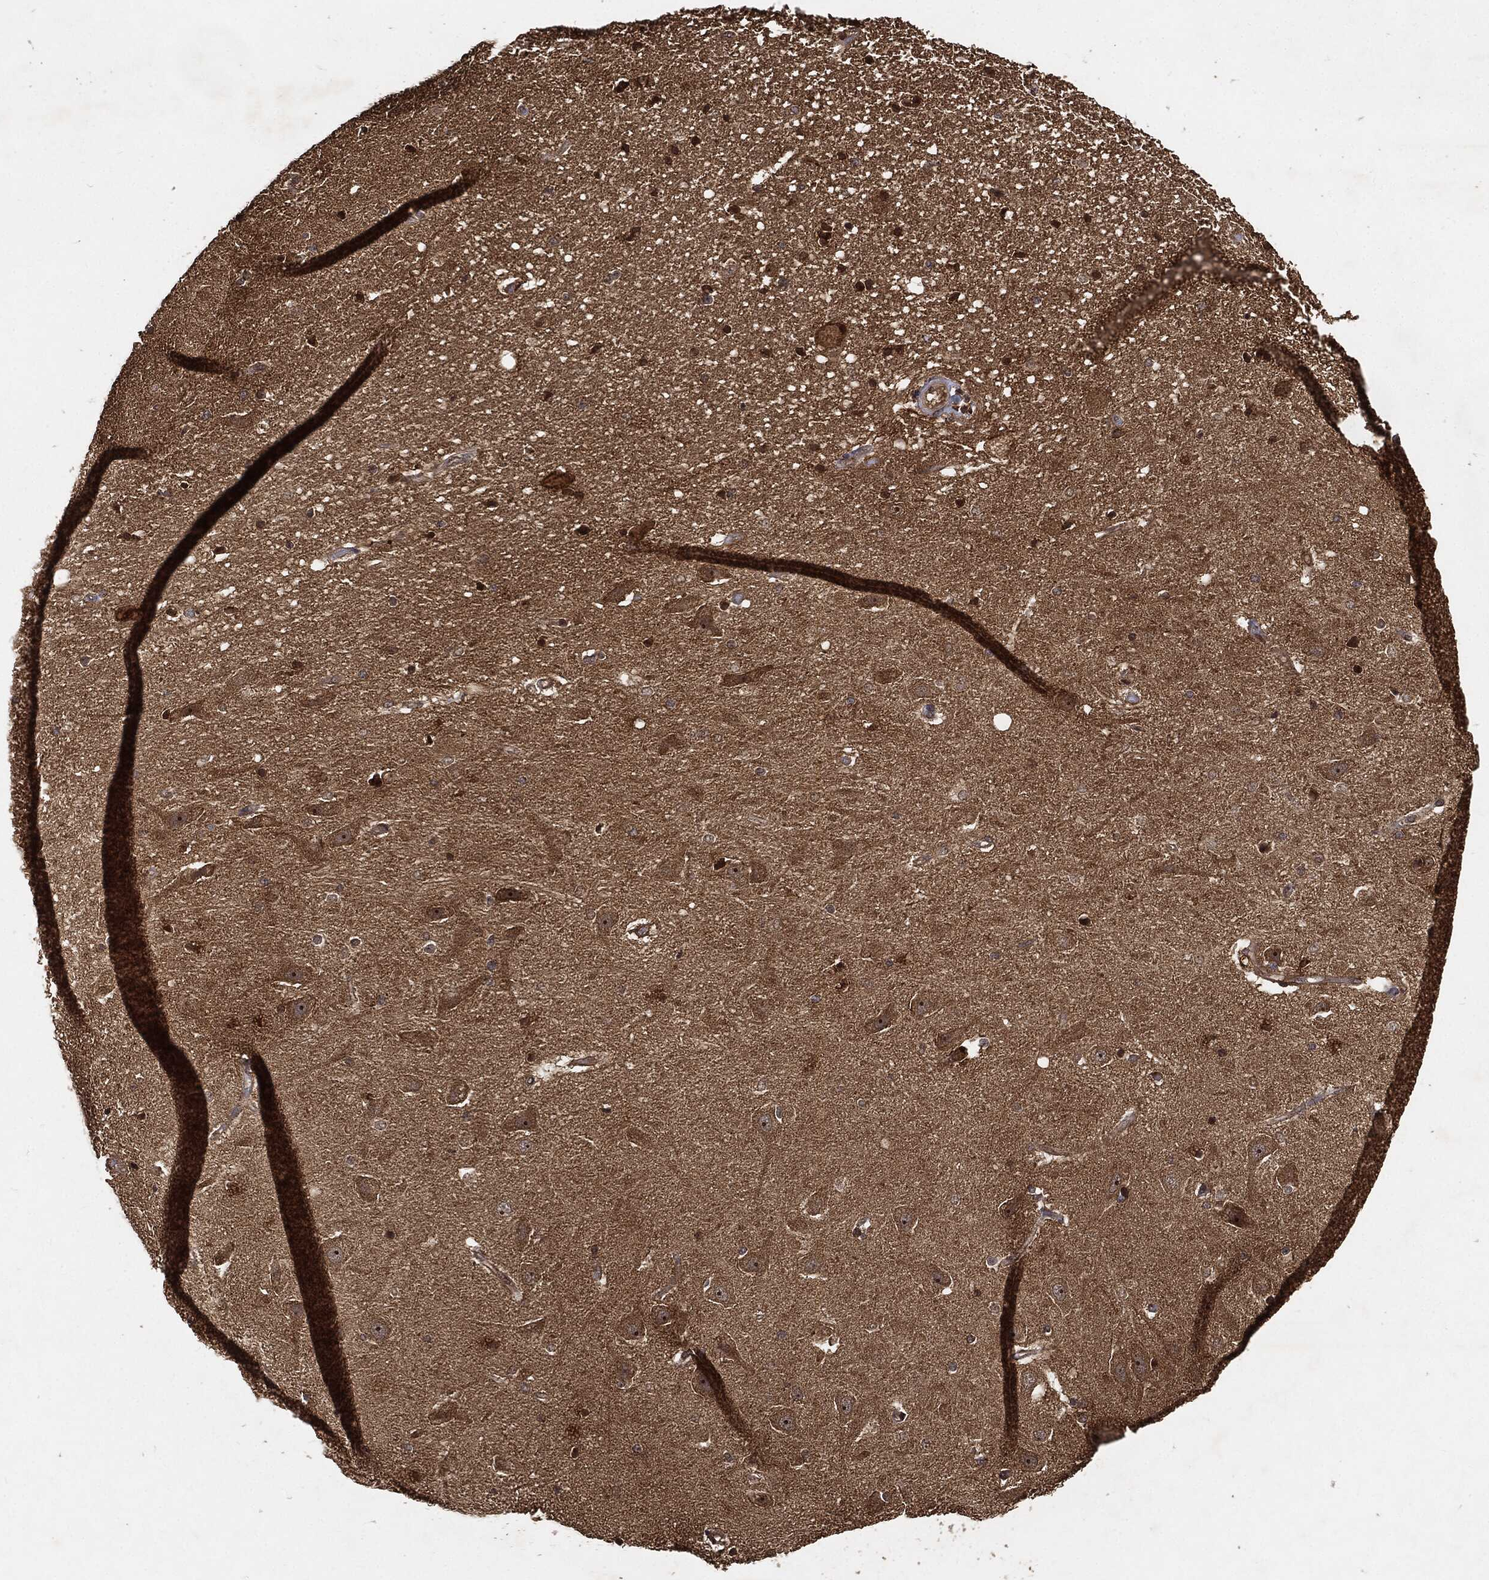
{"staining": {"intensity": "strong", "quantity": "<25%", "location": "nuclear"}, "tissue": "hippocampus", "cell_type": "Glial cells", "image_type": "normal", "snomed": [{"axis": "morphology", "description": "Normal tissue, NOS"}, {"axis": "topography", "description": "Hippocampus"}], "caption": "Approximately <25% of glial cells in benign hippocampus demonstrate strong nuclear protein expression as visualized by brown immunohistochemical staining.", "gene": "ZNF226", "patient": {"sex": "male", "age": 49}}